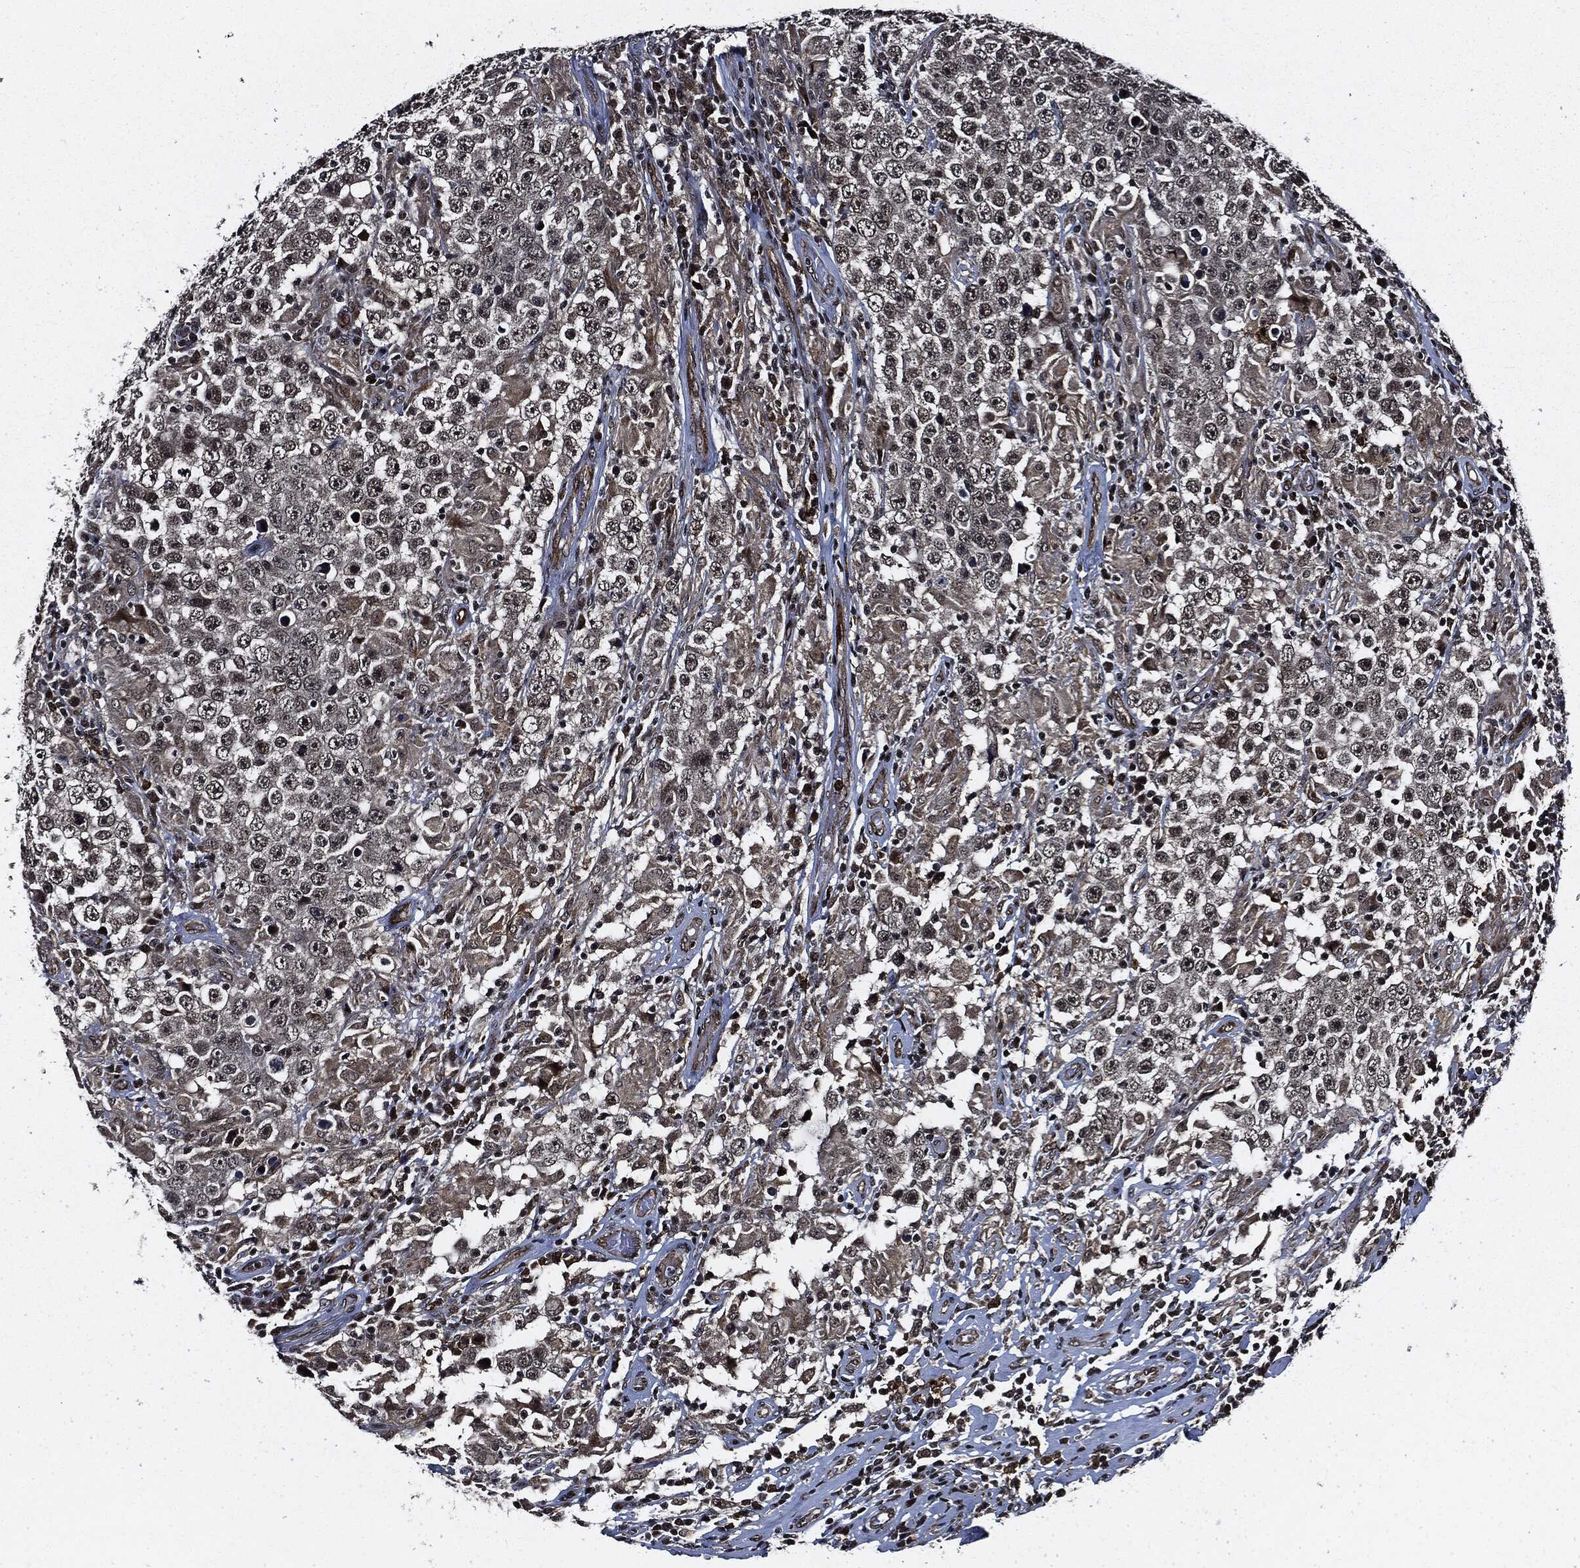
{"staining": {"intensity": "negative", "quantity": "none", "location": "none"}, "tissue": "testis cancer", "cell_type": "Tumor cells", "image_type": "cancer", "snomed": [{"axis": "morphology", "description": "Seminoma, NOS"}, {"axis": "morphology", "description": "Carcinoma, Embryonal, NOS"}, {"axis": "topography", "description": "Testis"}], "caption": "Immunohistochemical staining of human testis cancer demonstrates no significant positivity in tumor cells.", "gene": "SUGT1", "patient": {"sex": "male", "age": 41}}